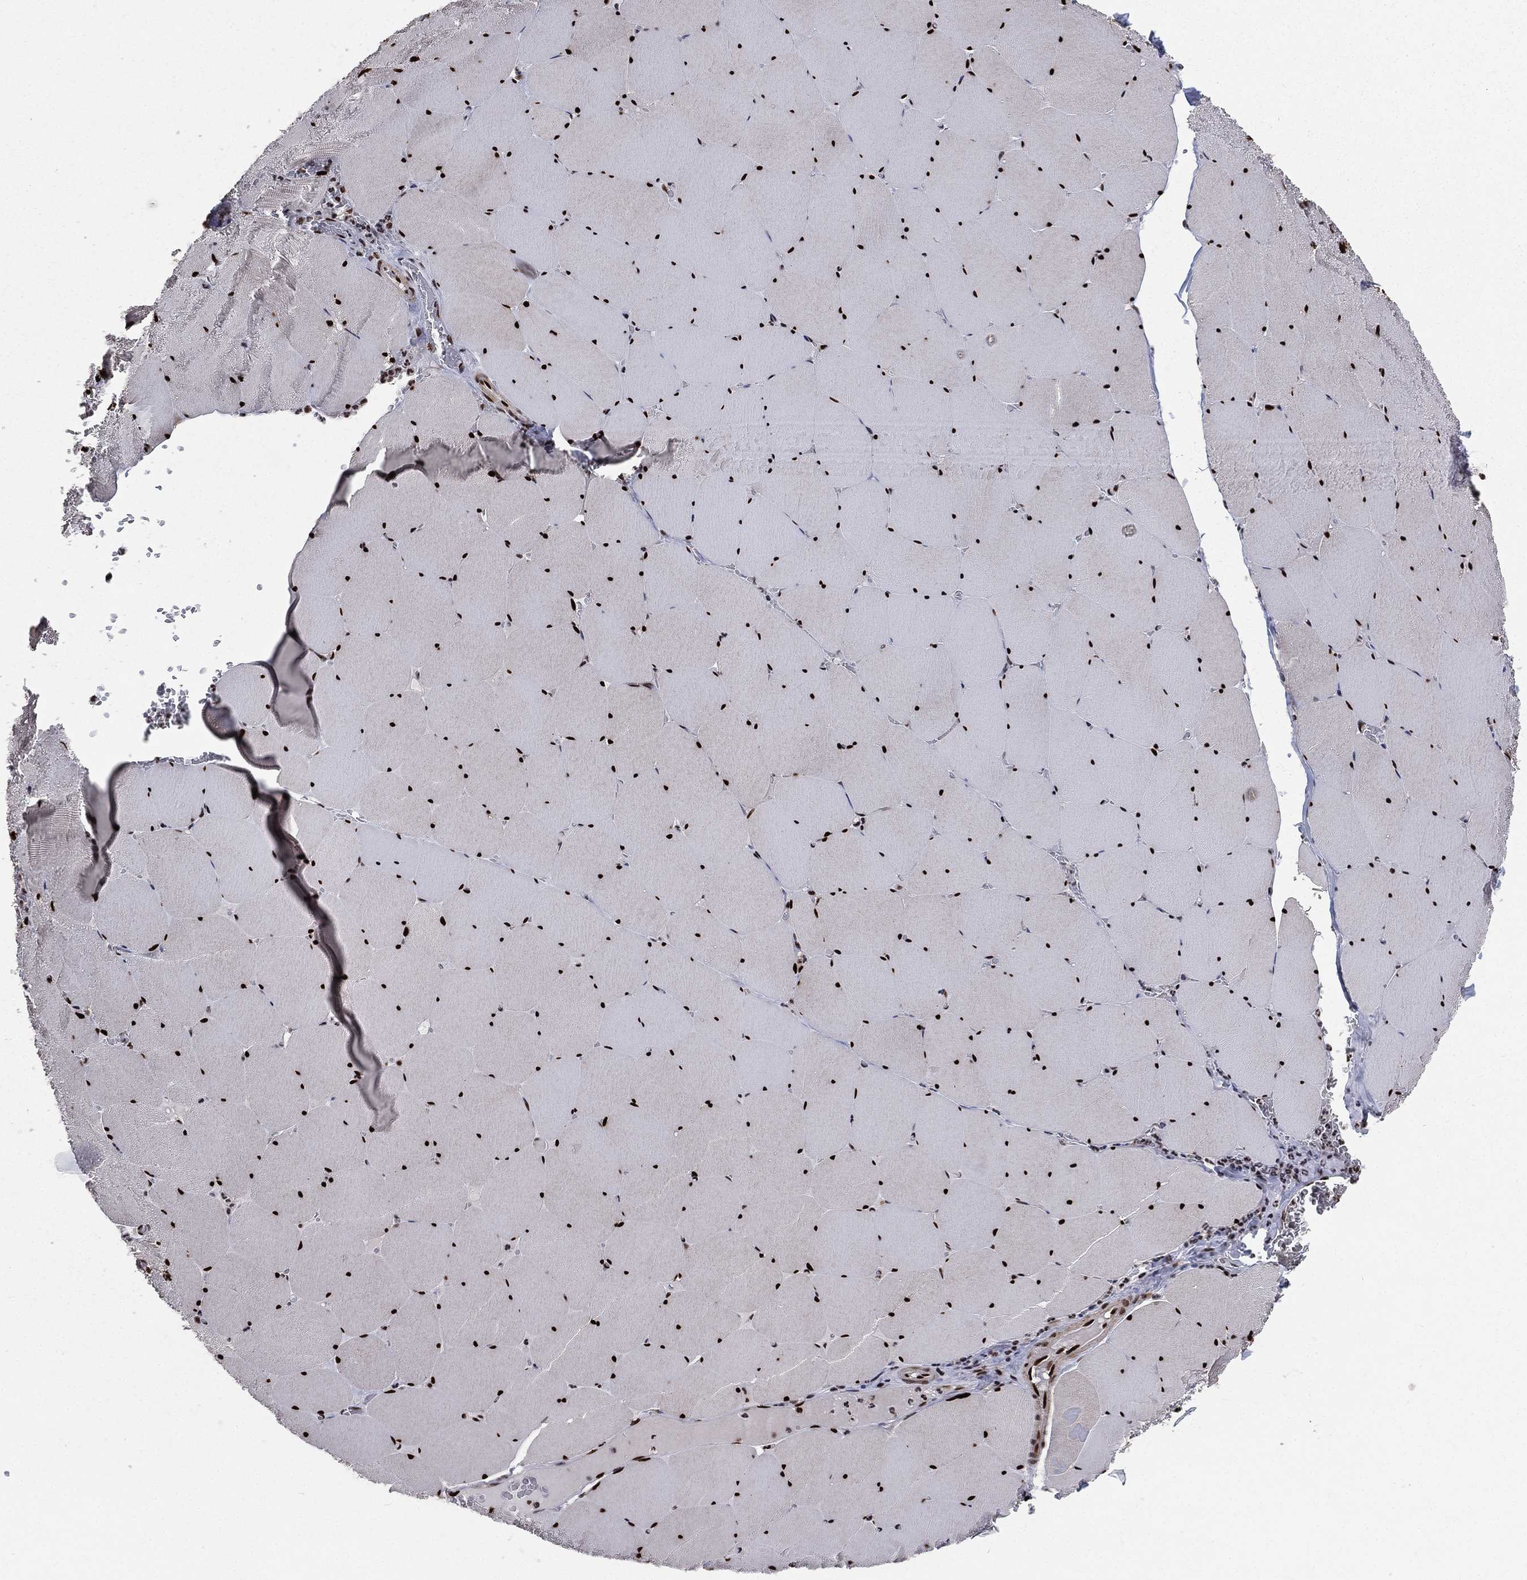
{"staining": {"intensity": "strong", "quantity": ">75%", "location": "nuclear"}, "tissue": "skeletal muscle", "cell_type": "Myocytes", "image_type": "normal", "snomed": [{"axis": "morphology", "description": "Normal tissue, NOS"}, {"axis": "morphology", "description": "Malignant melanoma, Metastatic site"}, {"axis": "topography", "description": "Skeletal muscle"}], "caption": "Myocytes display high levels of strong nuclear staining in approximately >75% of cells in unremarkable human skeletal muscle.", "gene": "POLB", "patient": {"sex": "male", "age": 50}}